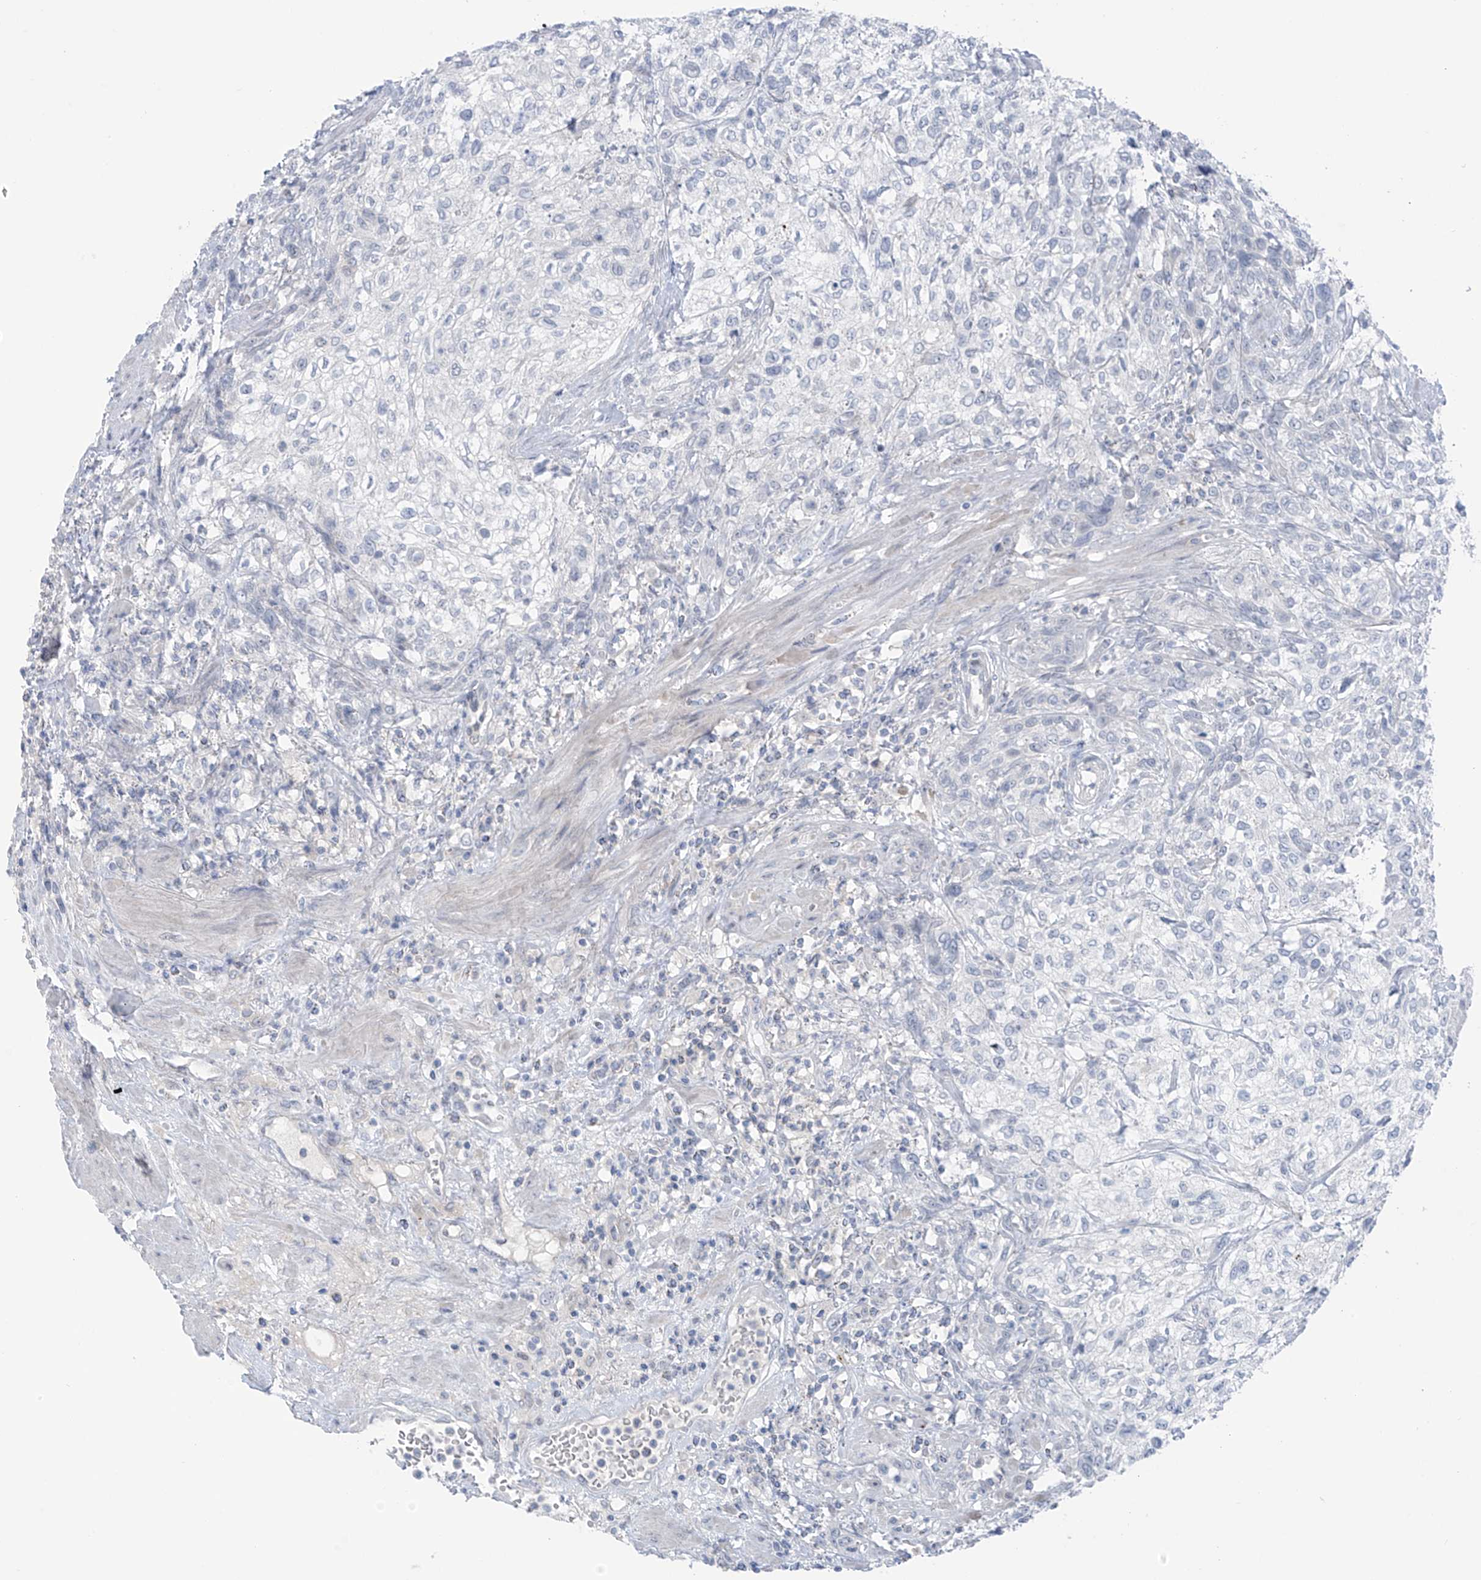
{"staining": {"intensity": "negative", "quantity": "none", "location": "none"}, "tissue": "urothelial cancer", "cell_type": "Tumor cells", "image_type": "cancer", "snomed": [{"axis": "morphology", "description": "Urothelial carcinoma, High grade"}, {"axis": "topography", "description": "Urinary bladder"}], "caption": "IHC image of urothelial cancer stained for a protein (brown), which exhibits no positivity in tumor cells.", "gene": "ZNF793", "patient": {"sex": "male", "age": 35}}